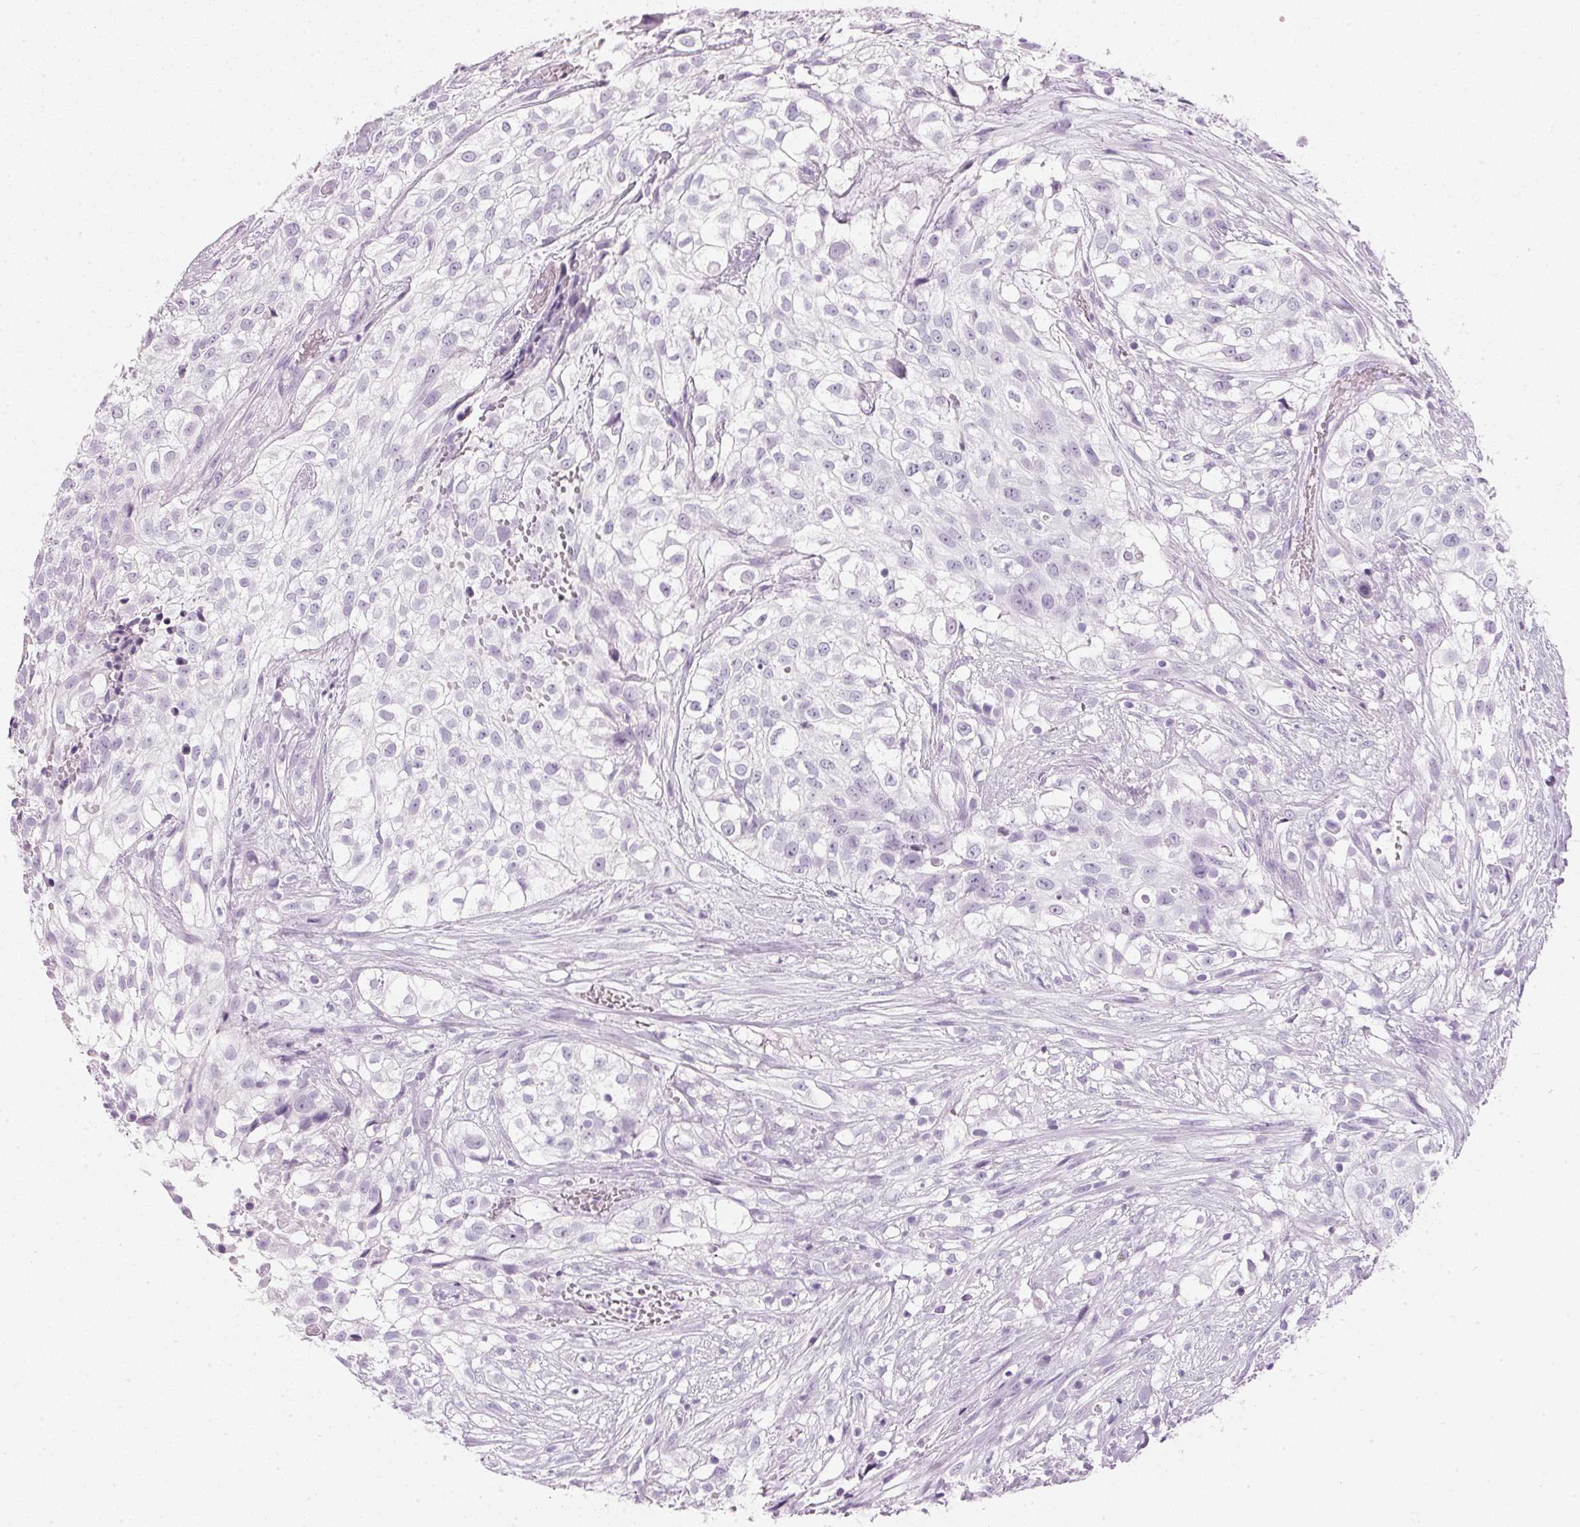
{"staining": {"intensity": "negative", "quantity": "none", "location": "none"}, "tissue": "urothelial cancer", "cell_type": "Tumor cells", "image_type": "cancer", "snomed": [{"axis": "morphology", "description": "Urothelial carcinoma, High grade"}, {"axis": "topography", "description": "Urinary bladder"}], "caption": "DAB immunohistochemical staining of urothelial cancer shows no significant positivity in tumor cells.", "gene": "IGFBP1", "patient": {"sex": "male", "age": 56}}